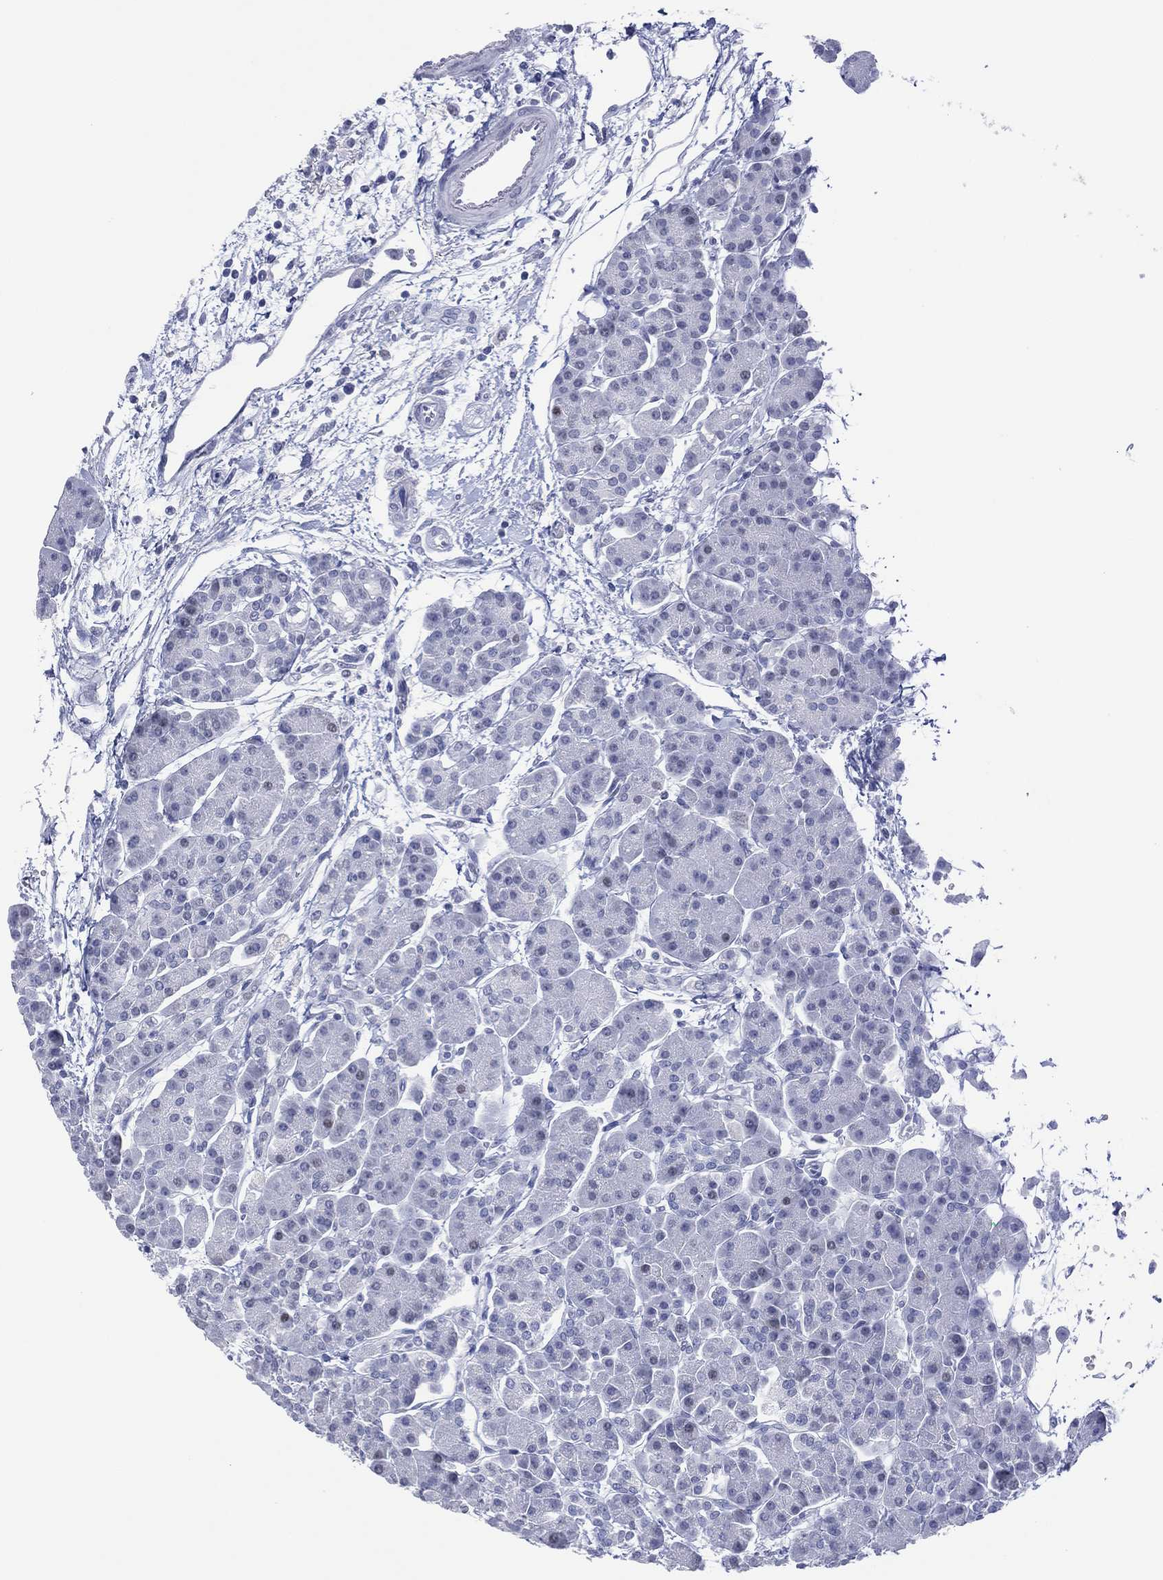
{"staining": {"intensity": "negative", "quantity": "none", "location": "none"}, "tissue": "pancreas", "cell_type": "Exocrine glandular cells", "image_type": "normal", "snomed": [{"axis": "morphology", "description": "Normal tissue, NOS"}, {"axis": "topography", "description": "Pancreas"}], "caption": "Pancreas stained for a protein using immunohistochemistry (IHC) reveals no positivity exocrine glandular cells.", "gene": "UTF1", "patient": {"sex": "female", "age": 63}}